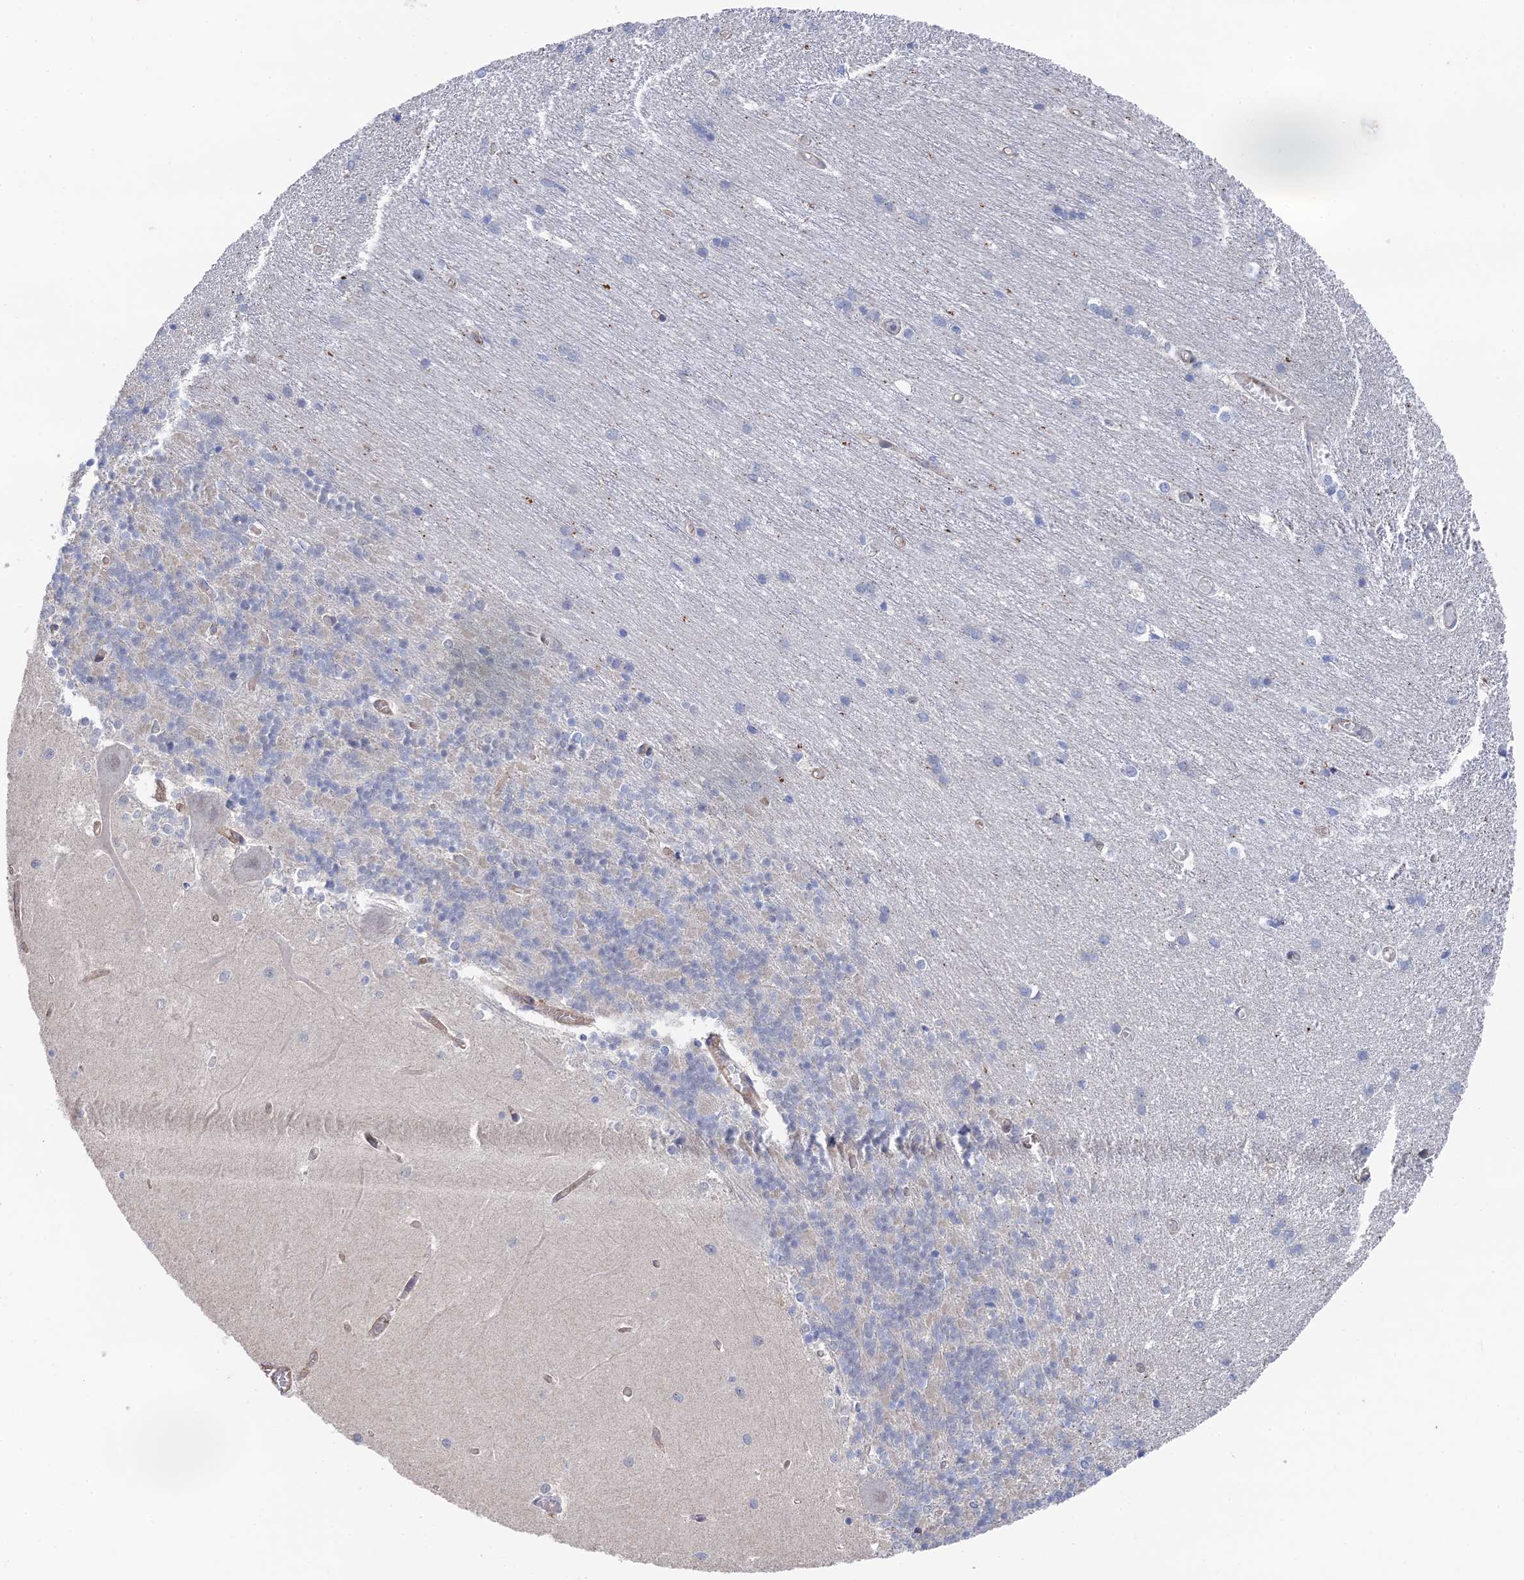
{"staining": {"intensity": "negative", "quantity": "none", "location": "none"}, "tissue": "cerebellum", "cell_type": "Cells in granular layer", "image_type": "normal", "snomed": [{"axis": "morphology", "description": "Normal tissue, NOS"}, {"axis": "topography", "description": "Cerebellum"}], "caption": "Immunohistochemistry (IHC) photomicrograph of normal cerebellum stained for a protein (brown), which exhibits no expression in cells in granular layer. The staining is performed using DAB (3,3'-diaminobenzidine) brown chromogen with nuclei counter-stained in using hematoxylin.", "gene": "ARAP3", "patient": {"sex": "male", "age": 37}}